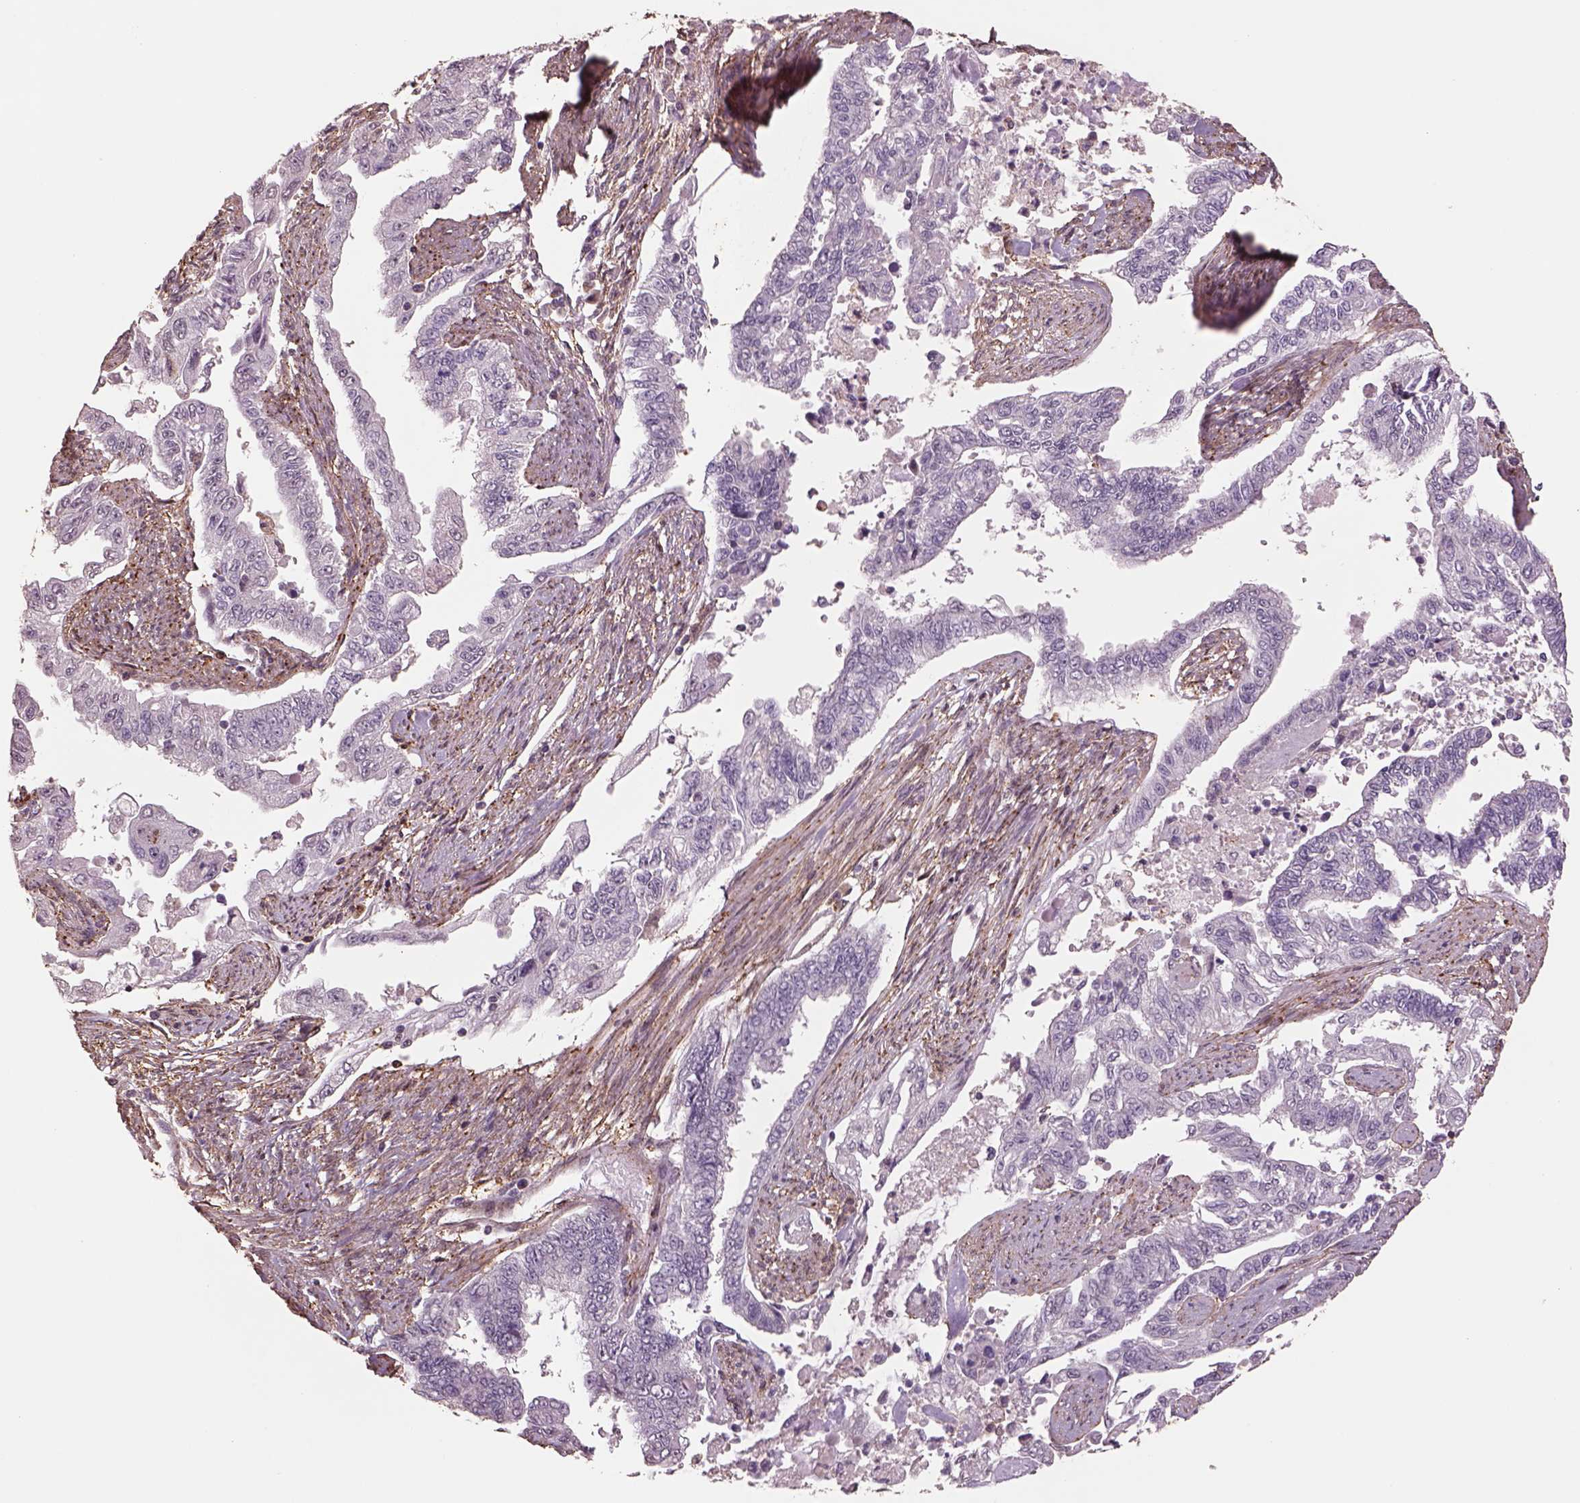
{"staining": {"intensity": "negative", "quantity": "none", "location": "none"}, "tissue": "endometrial cancer", "cell_type": "Tumor cells", "image_type": "cancer", "snomed": [{"axis": "morphology", "description": "Adenocarcinoma, NOS"}, {"axis": "topography", "description": "Uterus"}], "caption": "Tumor cells show no significant positivity in endometrial cancer (adenocarcinoma). (DAB IHC visualized using brightfield microscopy, high magnification).", "gene": "LIN7A", "patient": {"sex": "female", "age": 59}}